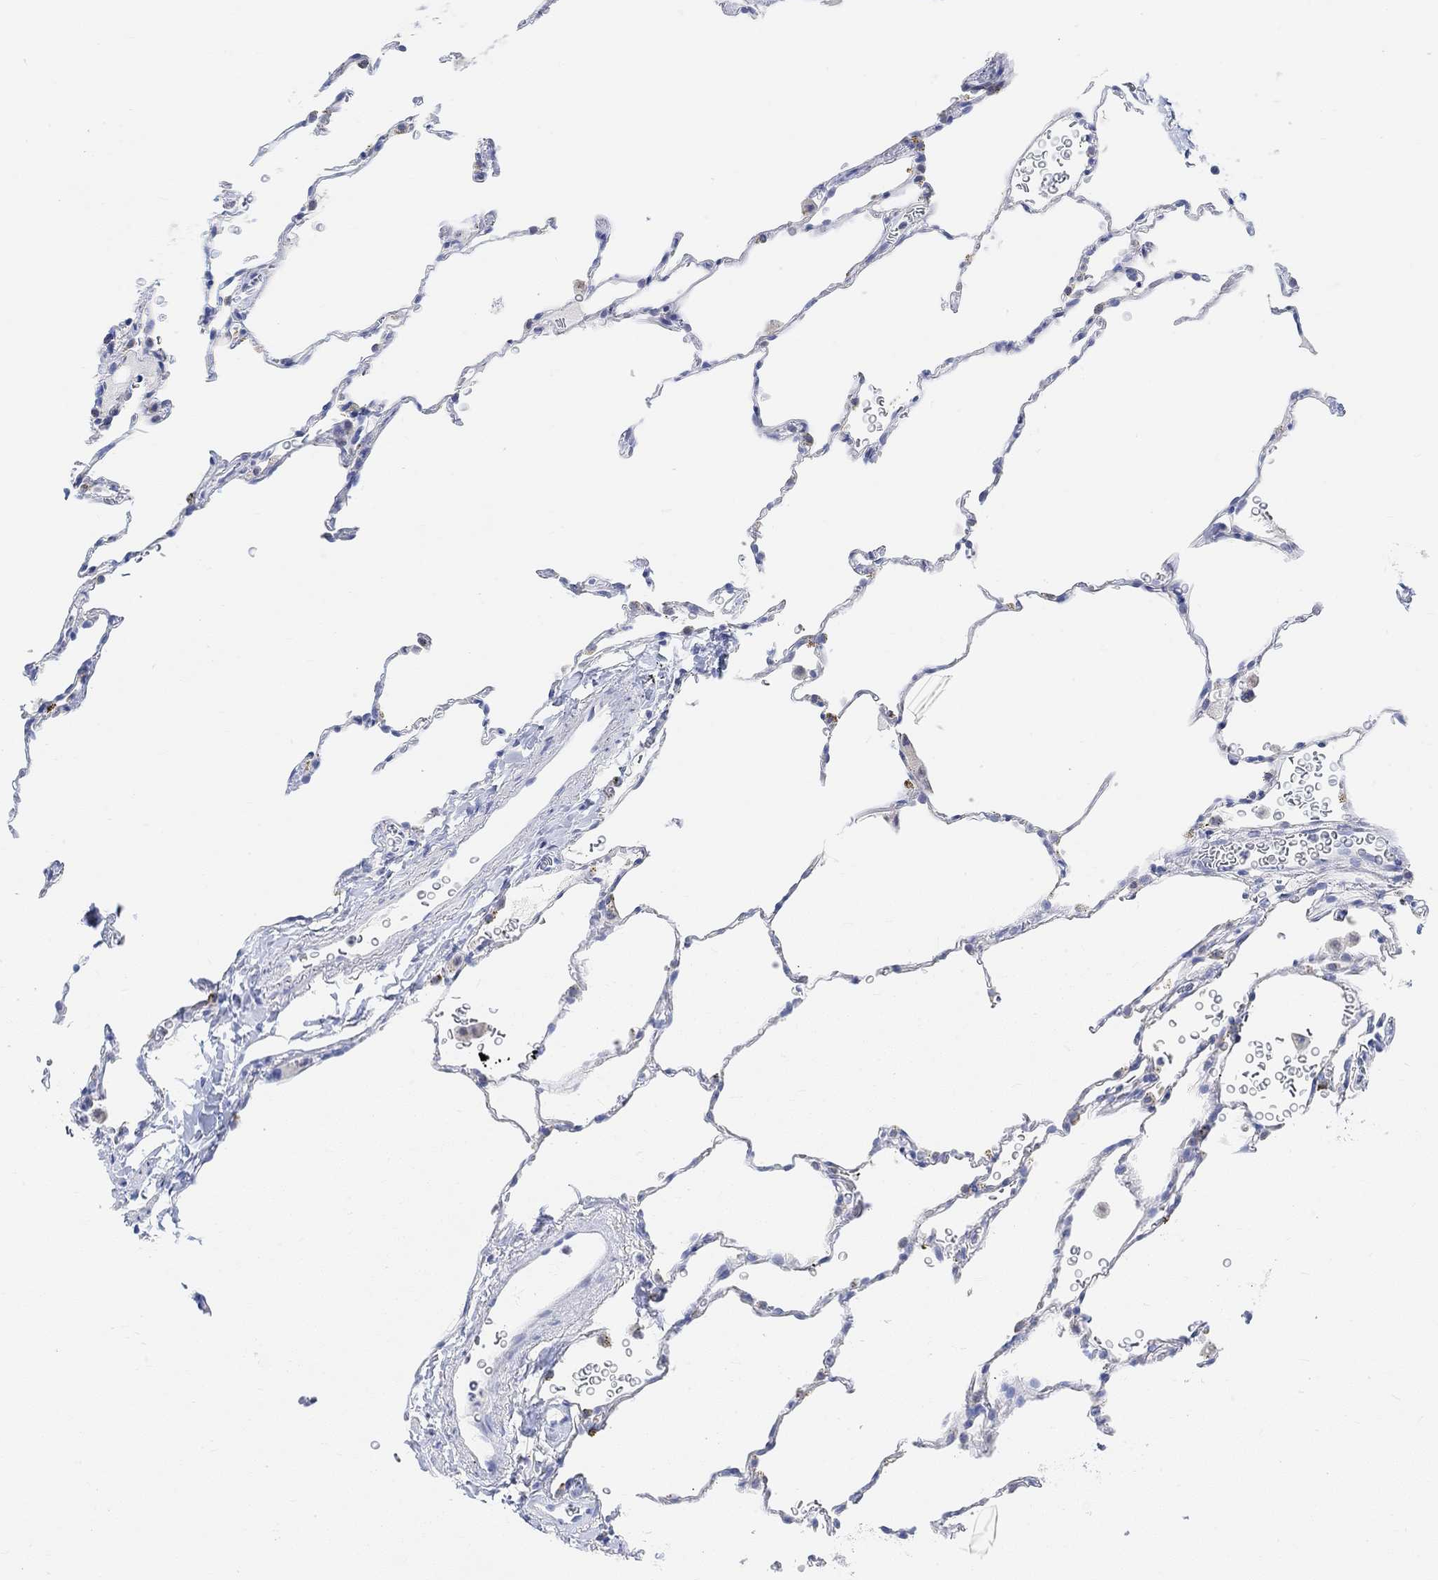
{"staining": {"intensity": "negative", "quantity": "none", "location": "none"}, "tissue": "lung", "cell_type": "Alveolar cells", "image_type": "normal", "snomed": [{"axis": "morphology", "description": "Normal tissue, NOS"}, {"axis": "morphology", "description": "Adenocarcinoma, metastatic, NOS"}, {"axis": "topography", "description": "Lung"}], "caption": "Immunohistochemistry photomicrograph of normal human lung stained for a protein (brown), which shows no positivity in alveolar cells. The staining is performed using DAB brown chromogen with nuclei counter-stained in using hematoxylin.", "gene": "ENO4", "patient": {"sex": "male", "age": 45}}